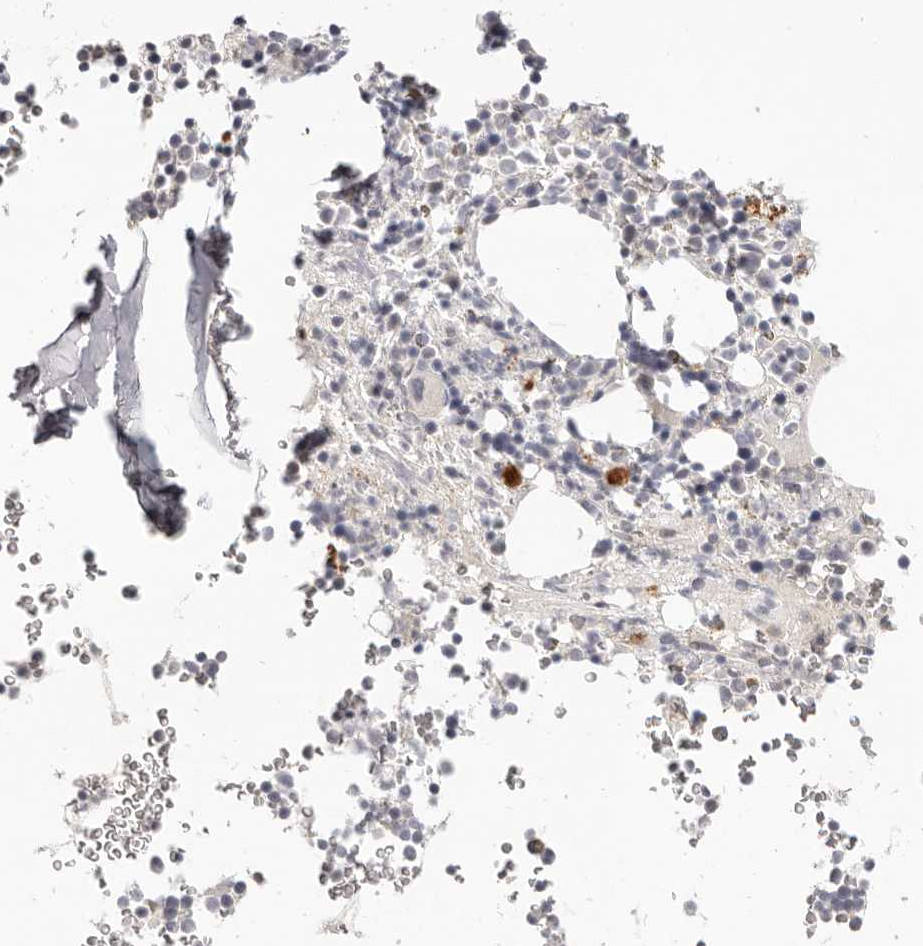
{"staining": {"intensity": "negative", "quantity": "none", "location": "none"}, "tissue": "bone marrow", "cell_type": "Hematopoietic cells", "image_type": "normal", "snomed": [{"axis": "morphology", "description": "Normal tissue, NOS"}, {"axis": "topography", "description": "Bone marrow"}], "caption": "There is no significant staining in hematopoietic cells of bone marrow.", "gene": "SCUBE2", "patient": {"sex": "male", "age": 58}}